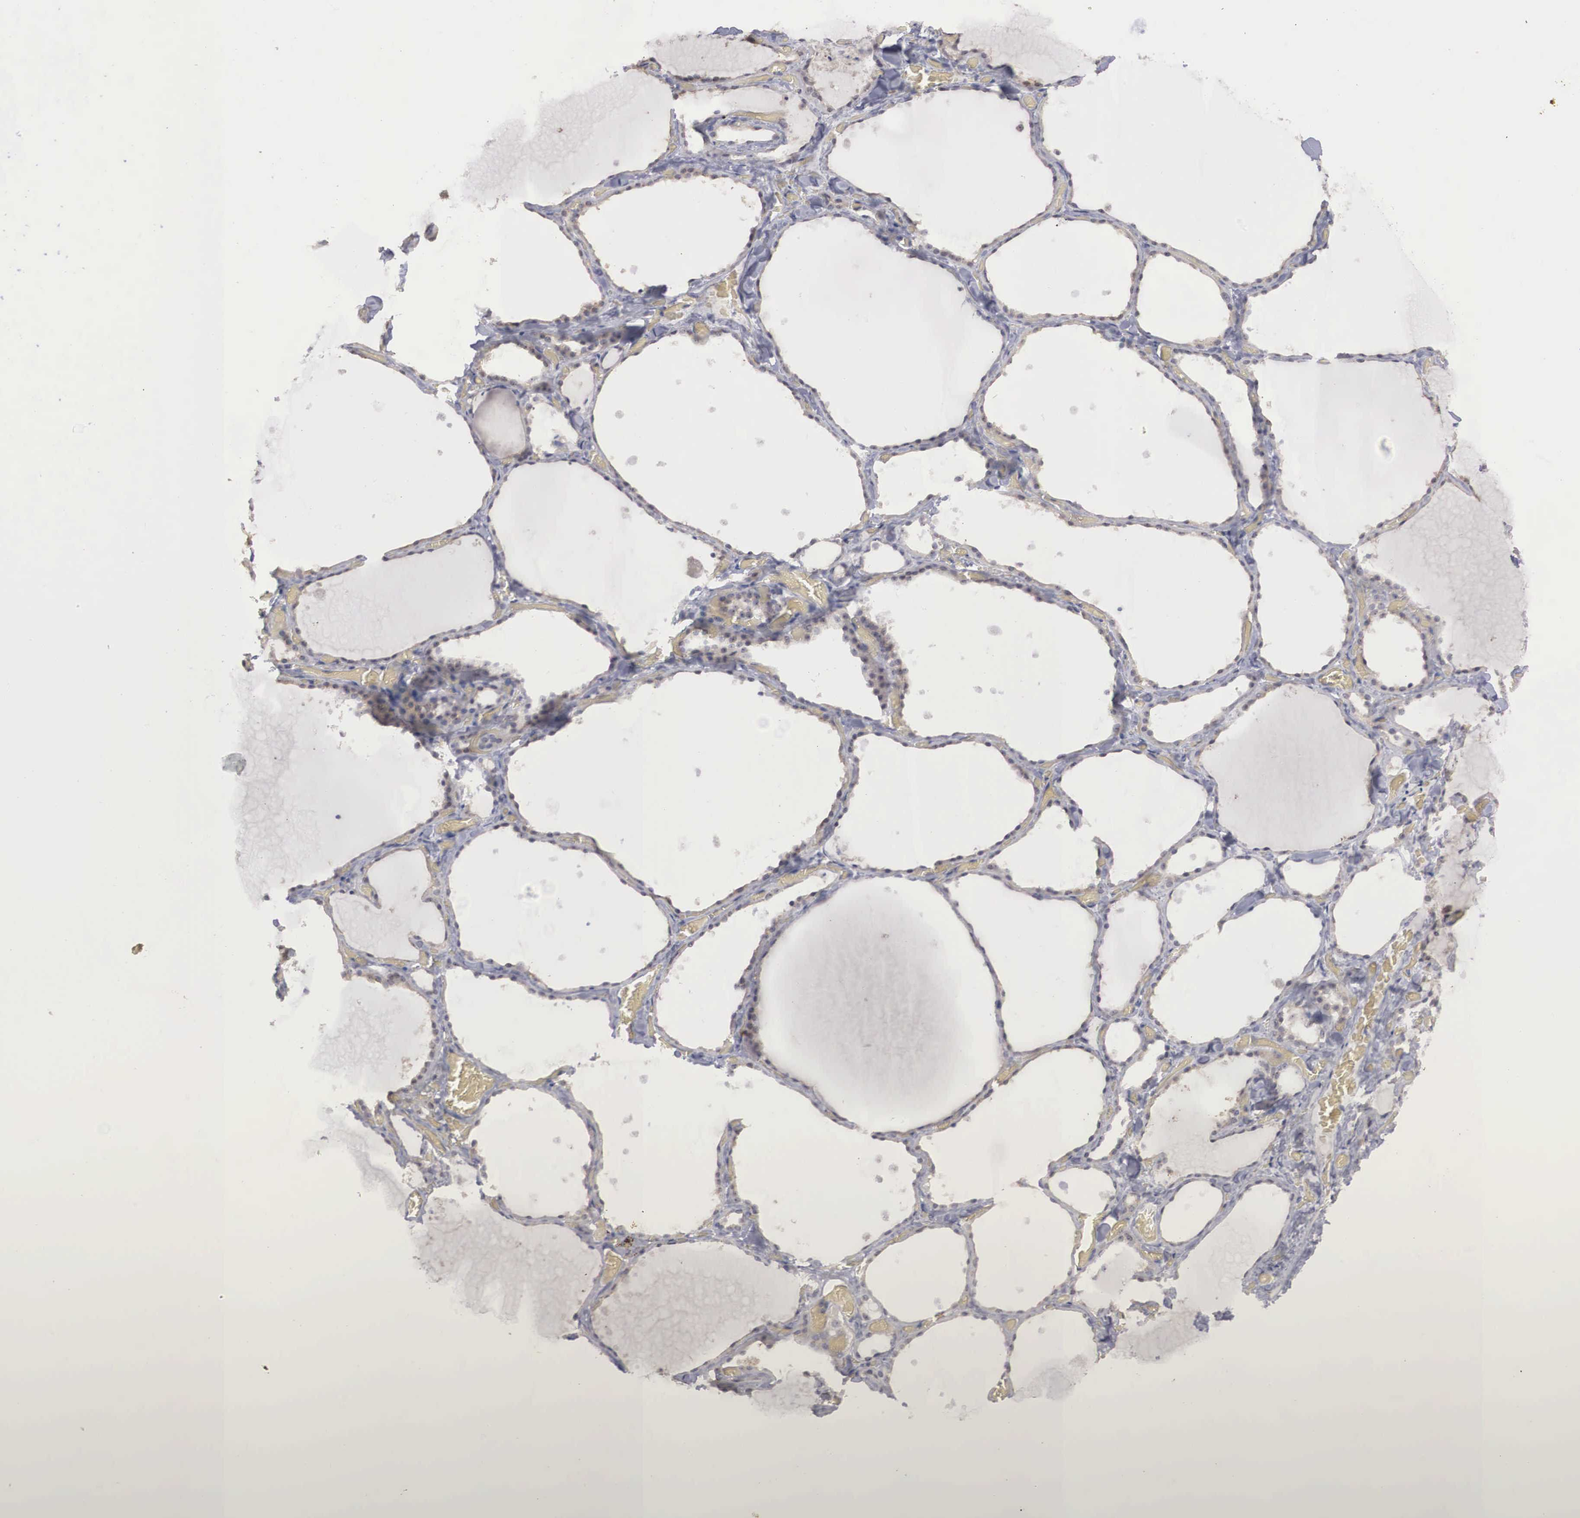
{"staining": {"intensity": "weak", "quantity": ">75%", "location": "cytoplasmic/membranous"}, "tissue": "thyroid gland", "cell_type": "Glandular cells", "image_type": "normal", "snomed": [{"axis": "morphology", "description": "Normal tissue, NOS"}, {"axis": "topography", "description": "Thyroid gland"}], "caption": "Human thyroid gland stained for a protein (brown) reveals weak cytoplasmic/membranous positive positivity in approximately >75% of glandular cells.", "gene": "AMN", "patient": {"sex": "male", "age": 34}}